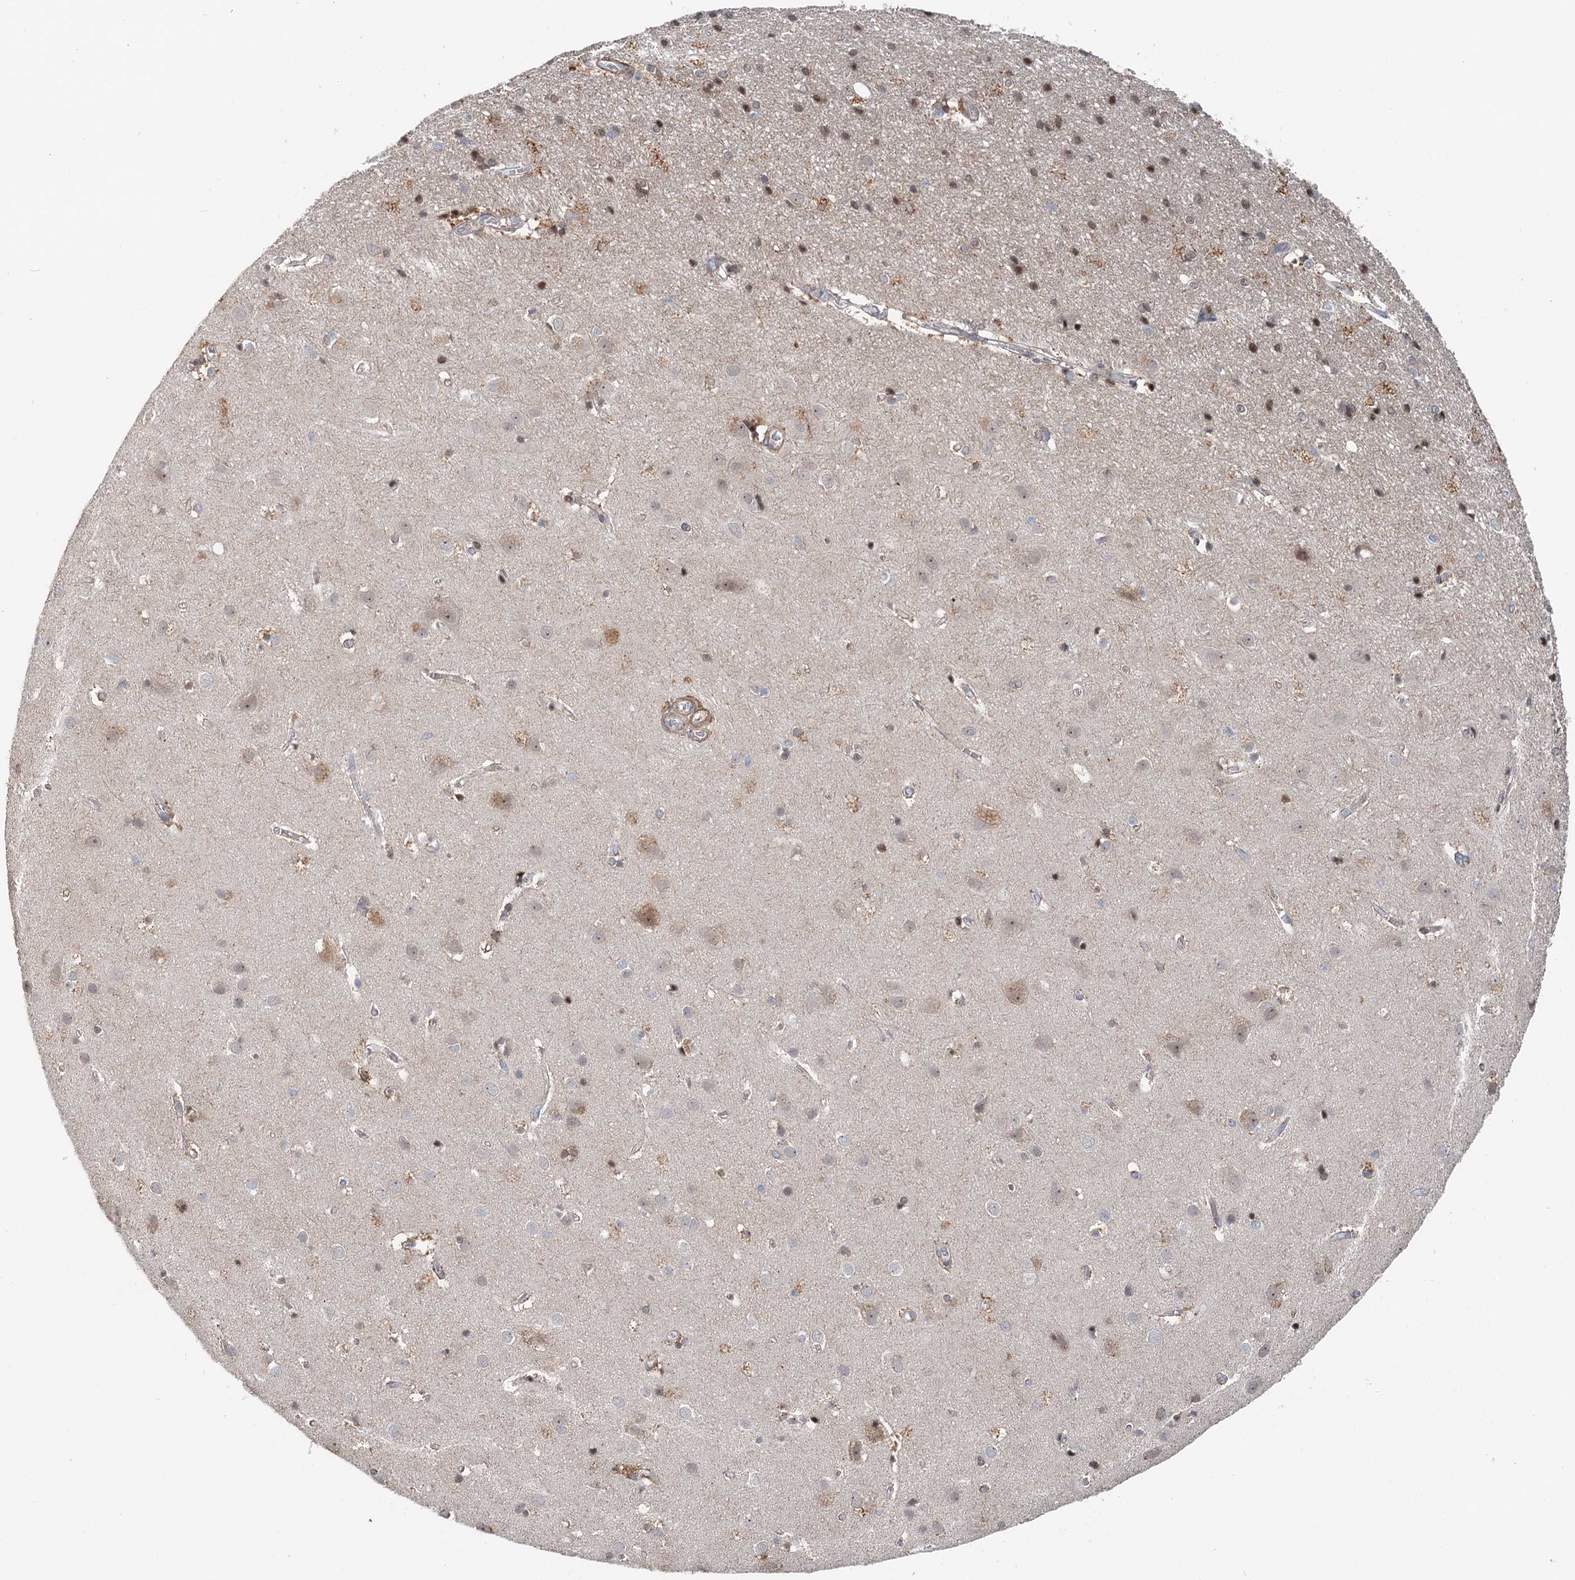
{"staining": {"intensity": "weak", "quantity": ">75%", "location": "cytoplasmic/membranous"}, "tissue": "cerebral cortex", "cell_type": "Endothelial cells", "image_type": "normal", "snomed": [{"axis": "morphology", "description": "Normal tissue, NOS"}, {"axis": "topography", "description": "Cerebral cortex"}], "caption": "A brown stain shows weak cytoplasmic/membranous positivity of a protein in endothelial cells of benign cerebral cortex. Immunohistochemistry (ihc) stains the protein in brown and the nuclei are stained blue.", "gene": "RNF111", "patient": {"sex": "male", "age": 54}}